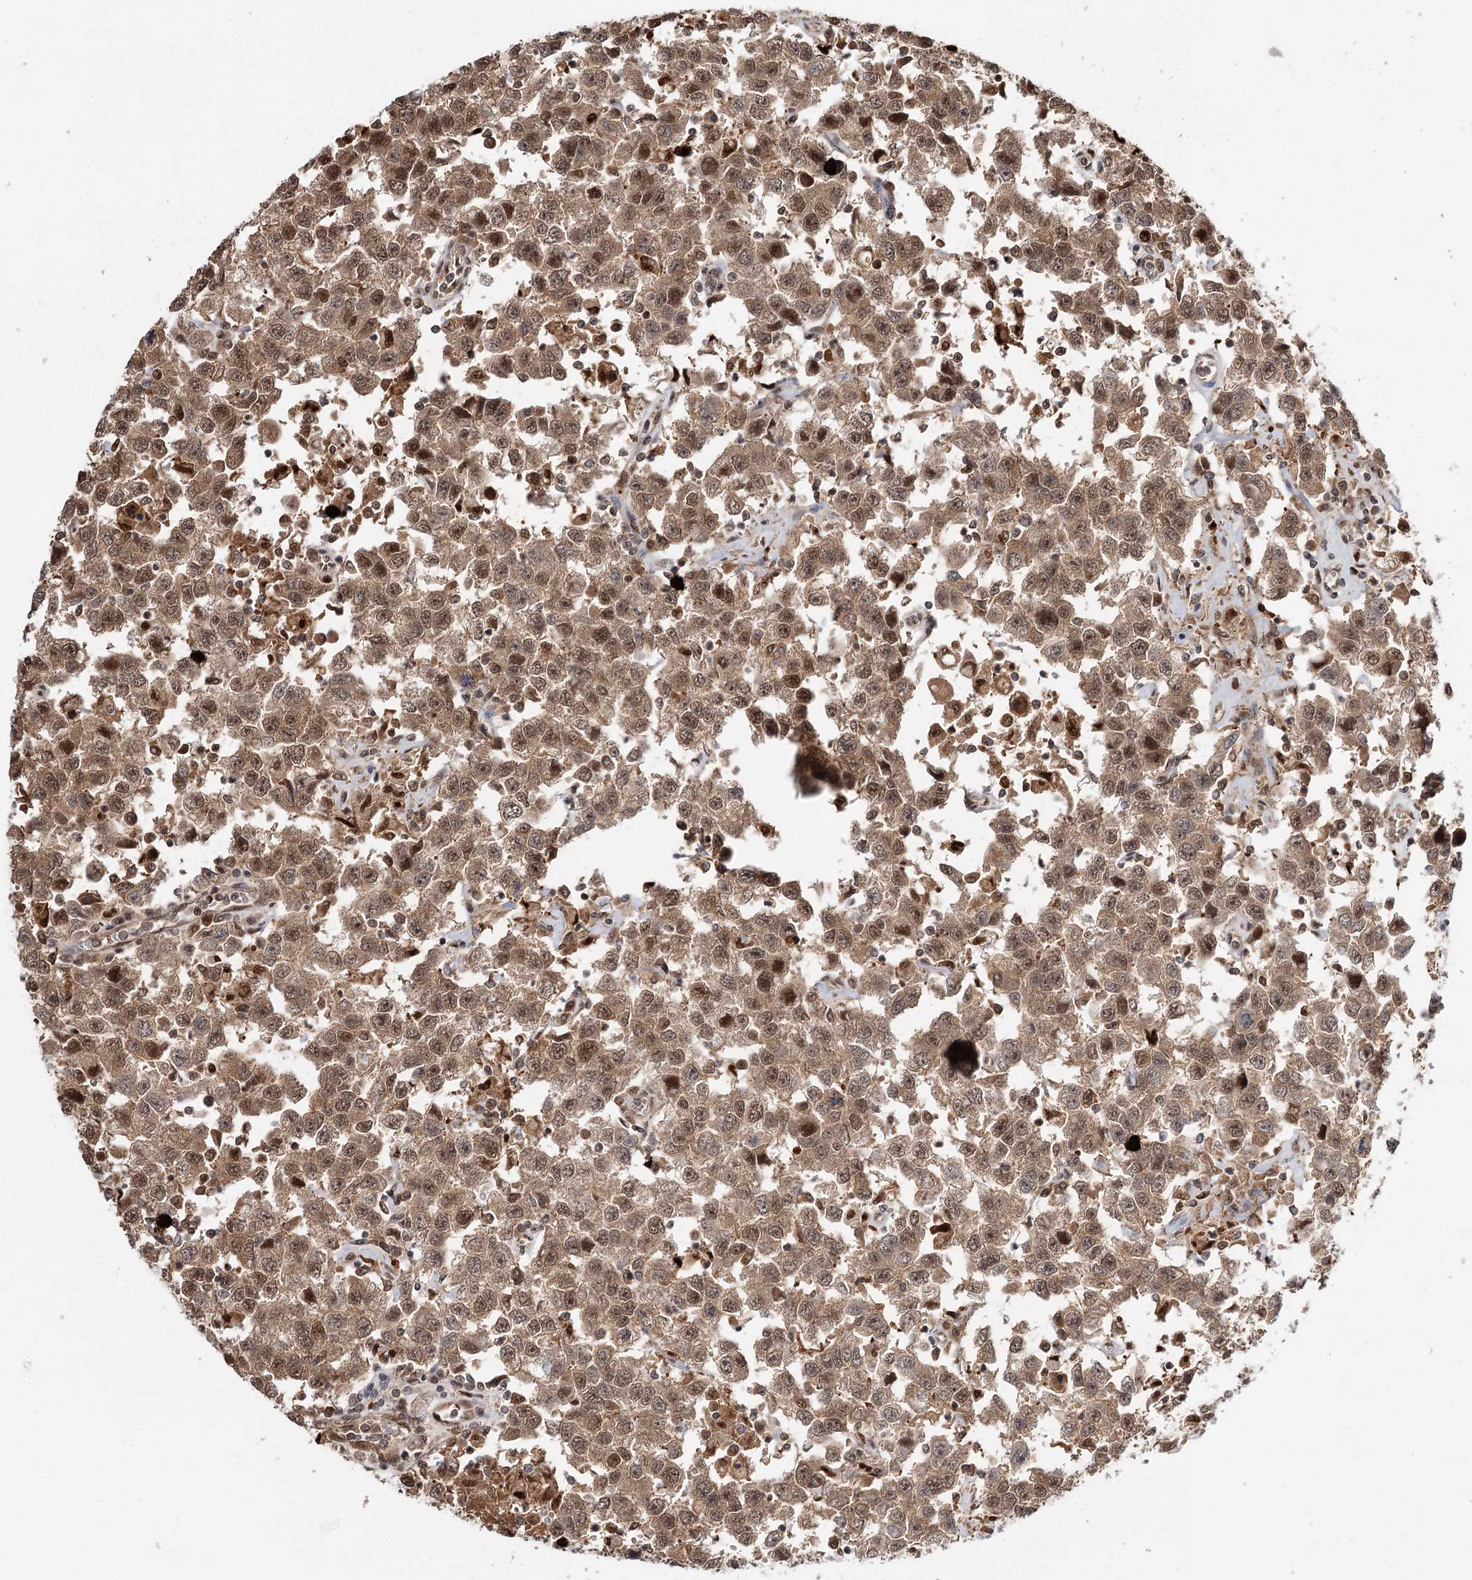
{"staining": {"intensity": "moderate", "quantity": ">75%", "location": "nuclear"}, "tissue": "testis cancer", "cell_type": "Tumor cells", "image_type": "cancer", "snomed": [{"axis": "morphology", "description": "Seminoma, NOS"}, {"axis": "topography", "description": "Testis"}], "caption": "A brown stain shows moderate nuclear expression of a protein in seminoma (testis) tumor cells.", "gene": "N6AMT1", "patient": {"sex": "male", "age": 41}}